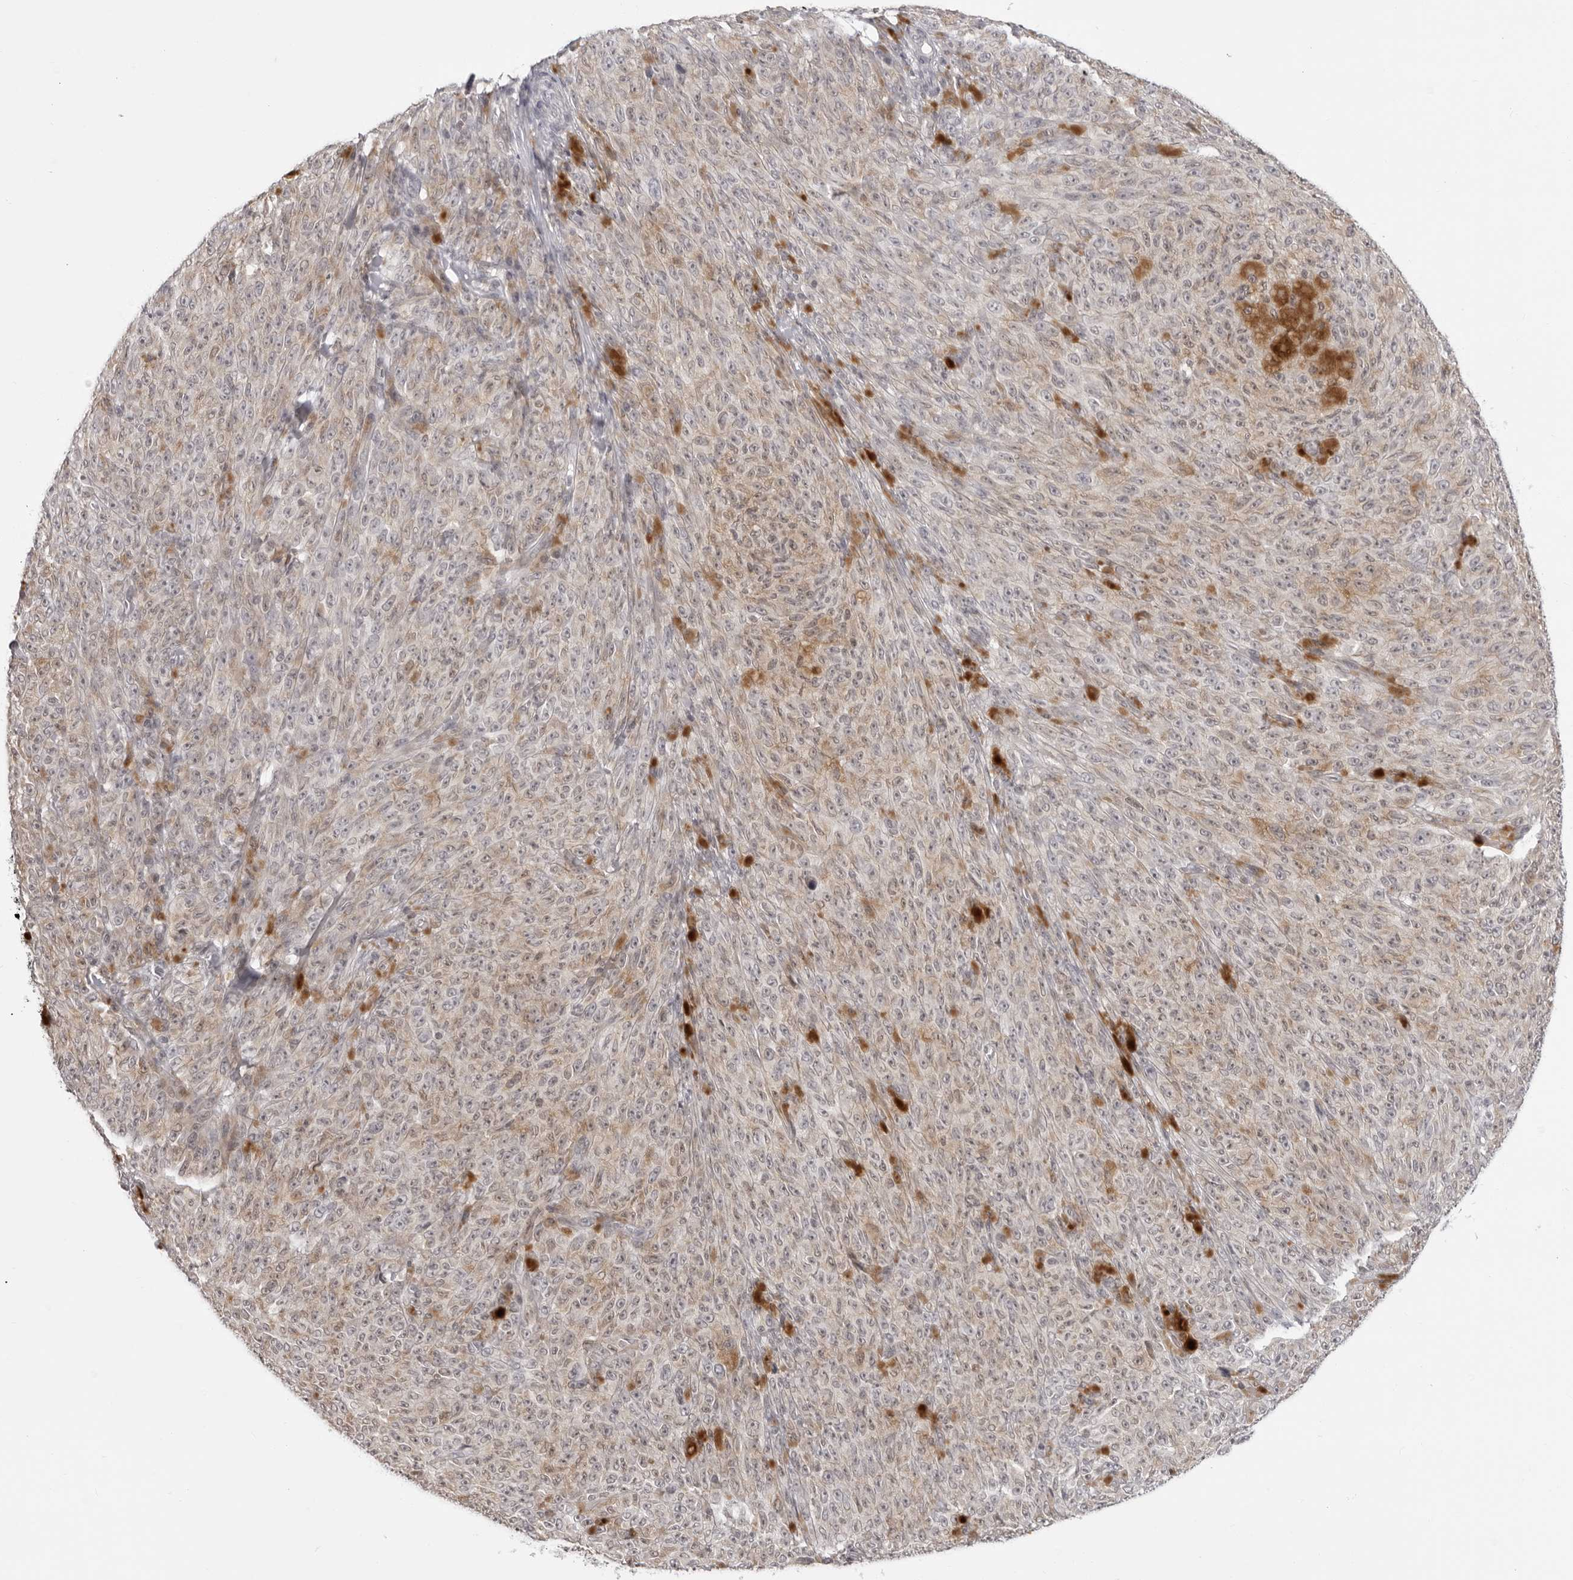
{"staining": {"intensity": "weak", "quantity": "<25%", "location": "cytoplasmic/membranous"}, "tissue": "melanoma", "cell_type": "Tumor cells", "image_type": "cancer", "snomed": [{"axis": "morphology", "description": "Malignant melanoma, NOS"}, {"axis": "topography", "description": "Skin"}], "caption": "Immunohistochemical staining of melanoma exhibits no significant staining in tumor cells.", "gene": "ACP6", "patient": {"sex": "female", "age": 82}}